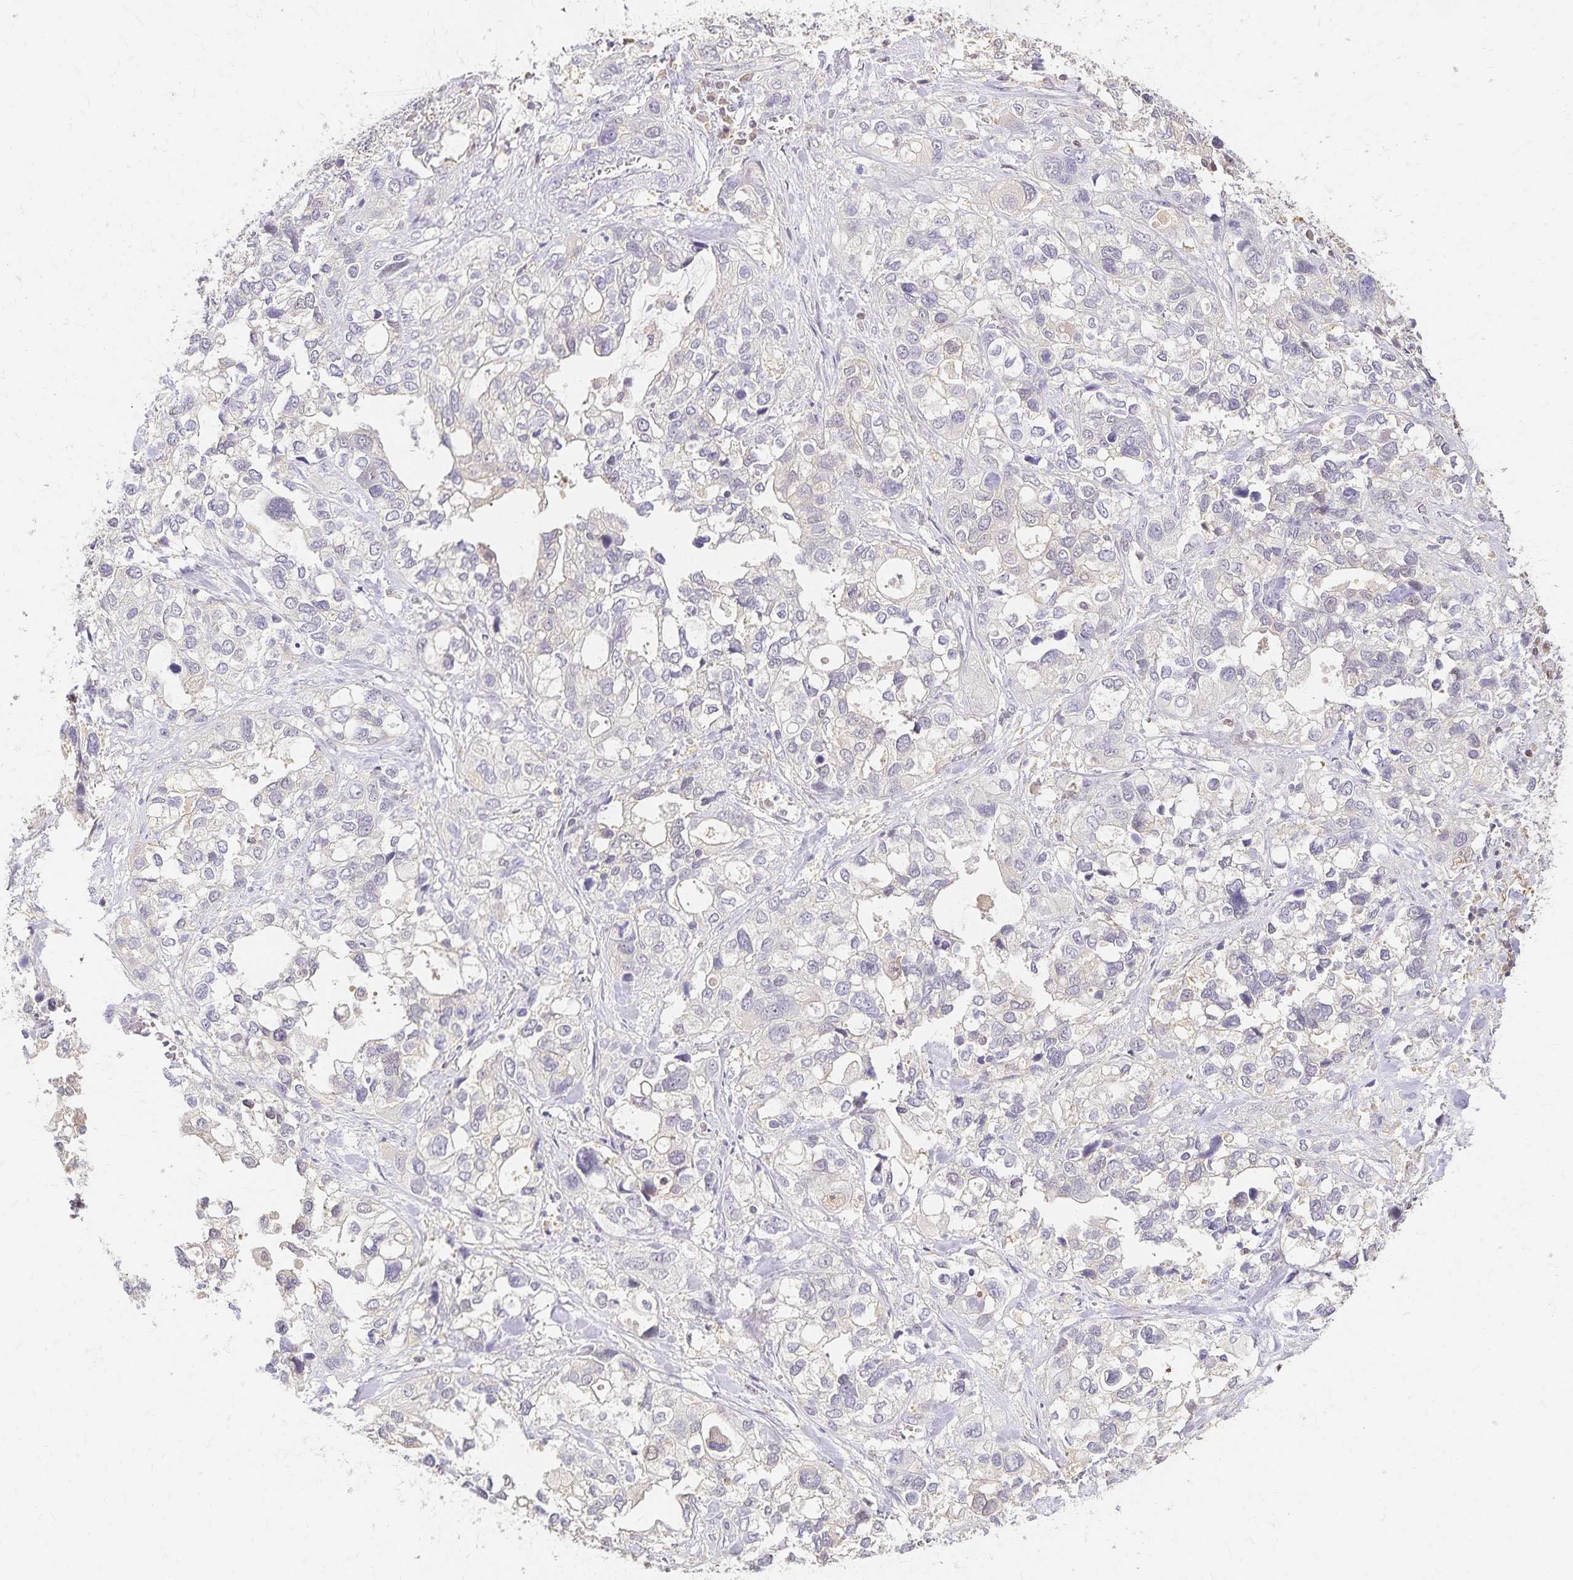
{"staining": {"intensity": "negative", "quantity": "none", "location": "none"}, "tissue": "stomach cancer", "cell_type": "Tumor cells", "image_type": "cancer", "snomed": [{"axis": "morphology", "description": "Adenocarcinoma, NOS"}, {"axis": "topography", "description": "Stomach, upper"}], "caption": "A histopathology image of human stomach cancer (adenocarcinoma) is negative for staining in tumor cells.", "gene": "AZGP1", "patient": {"sex": "female", "age": 81}}